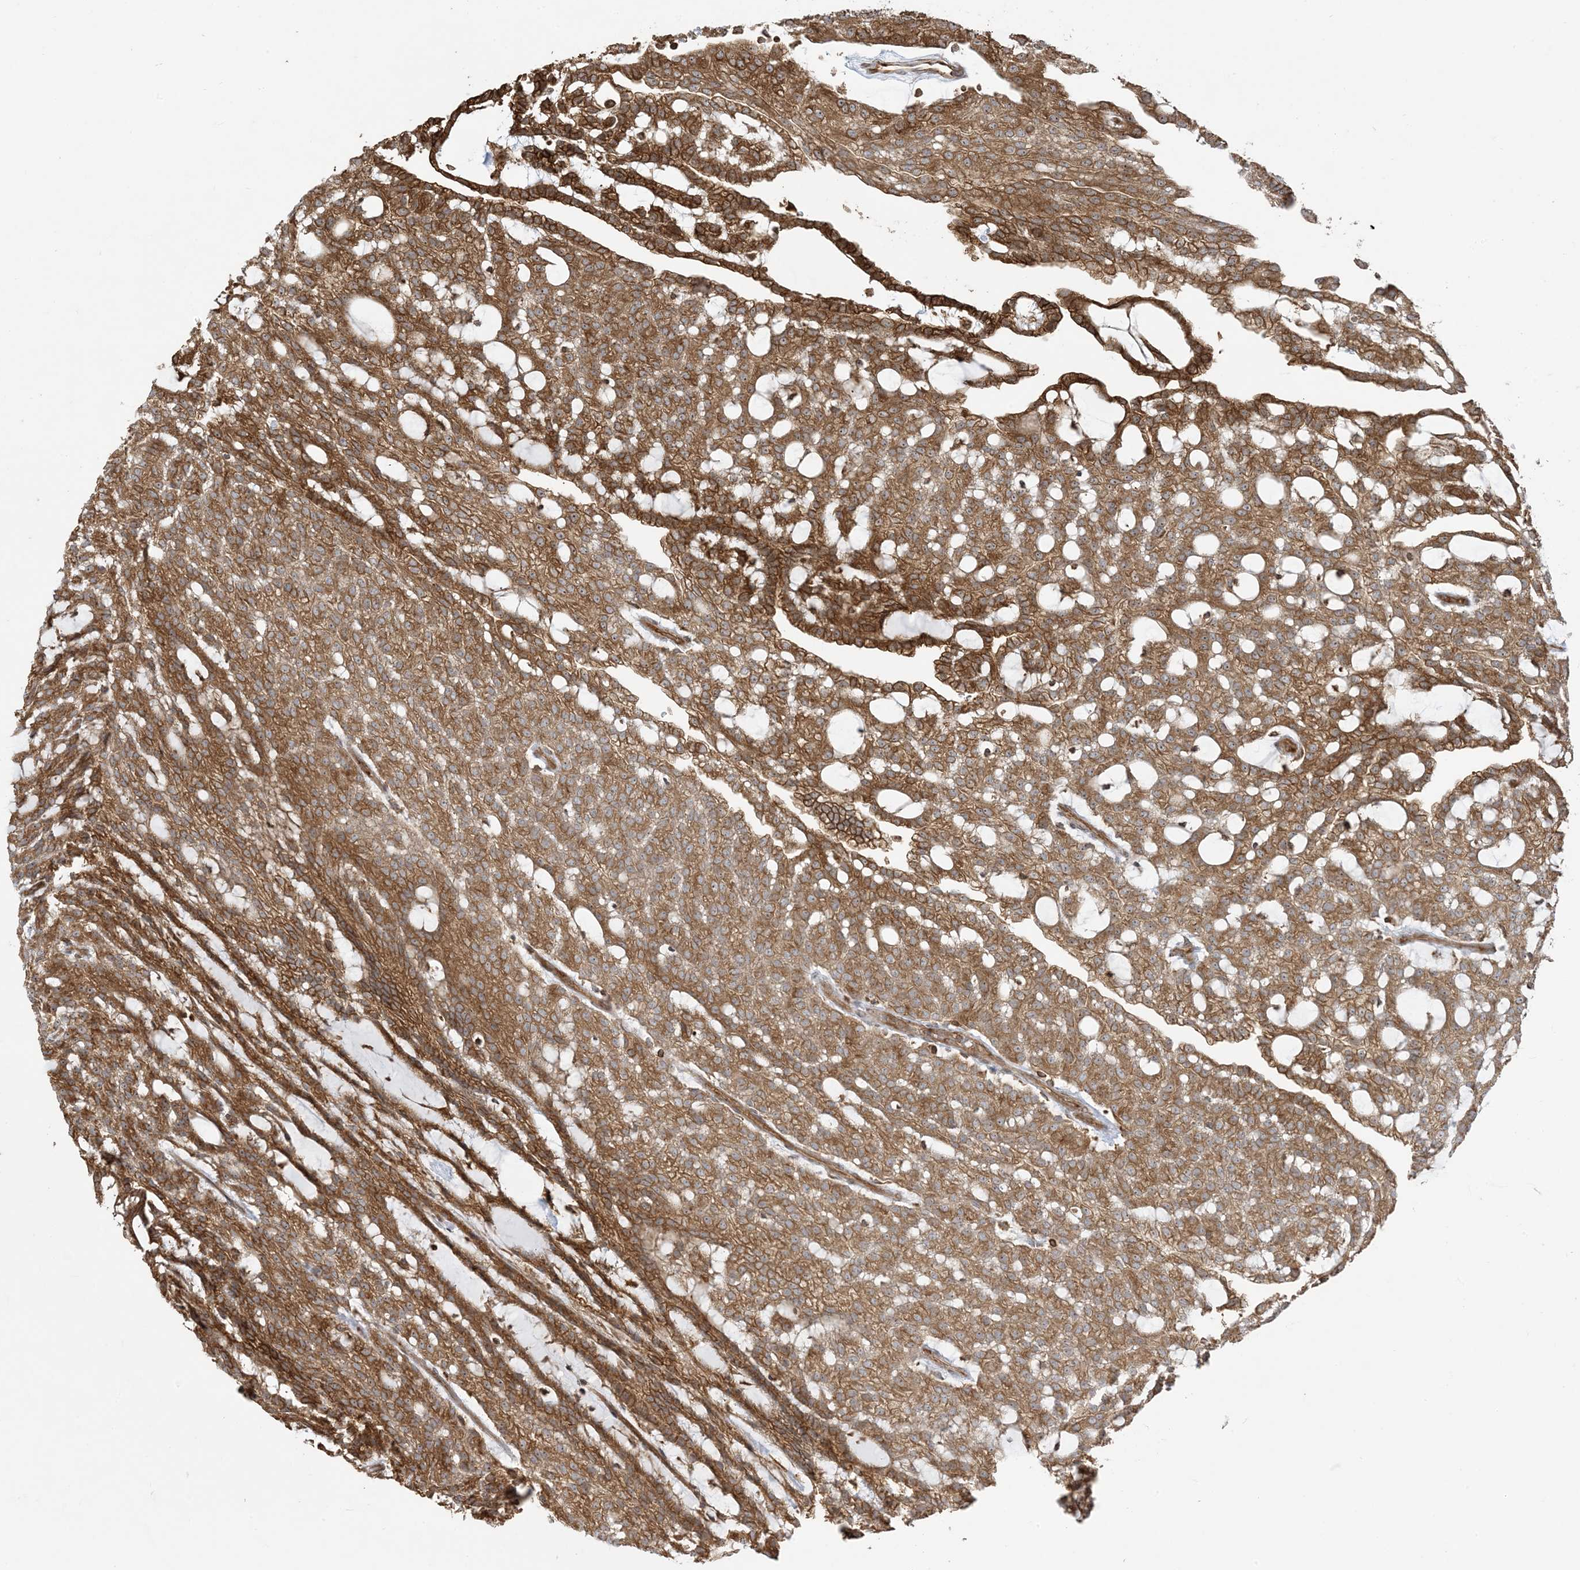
{"staining": {"intensity": "strong", "quantity": ">75%", "location": "cytoplasmic/membranous,nuclear"}, "tissue": "renal cancer", "cell_type": "Tumor cells", "image_type": "cancer", "snomed": [{"axis": "morphology", "description": "Adenocarcinoma, NOS"}, {"axis": "topography", "description": "Kidney"}], "caption": "Renal adenocarcinoma stained with DAB (3,3'-diaminobenzidine) IHC demonstrates high levels of strong cytoplasmic/membranous and nuclear staining in about >75% of tumor cells.", "gene": "SRP72", "patient": {"sex": "male", "age": 63}}